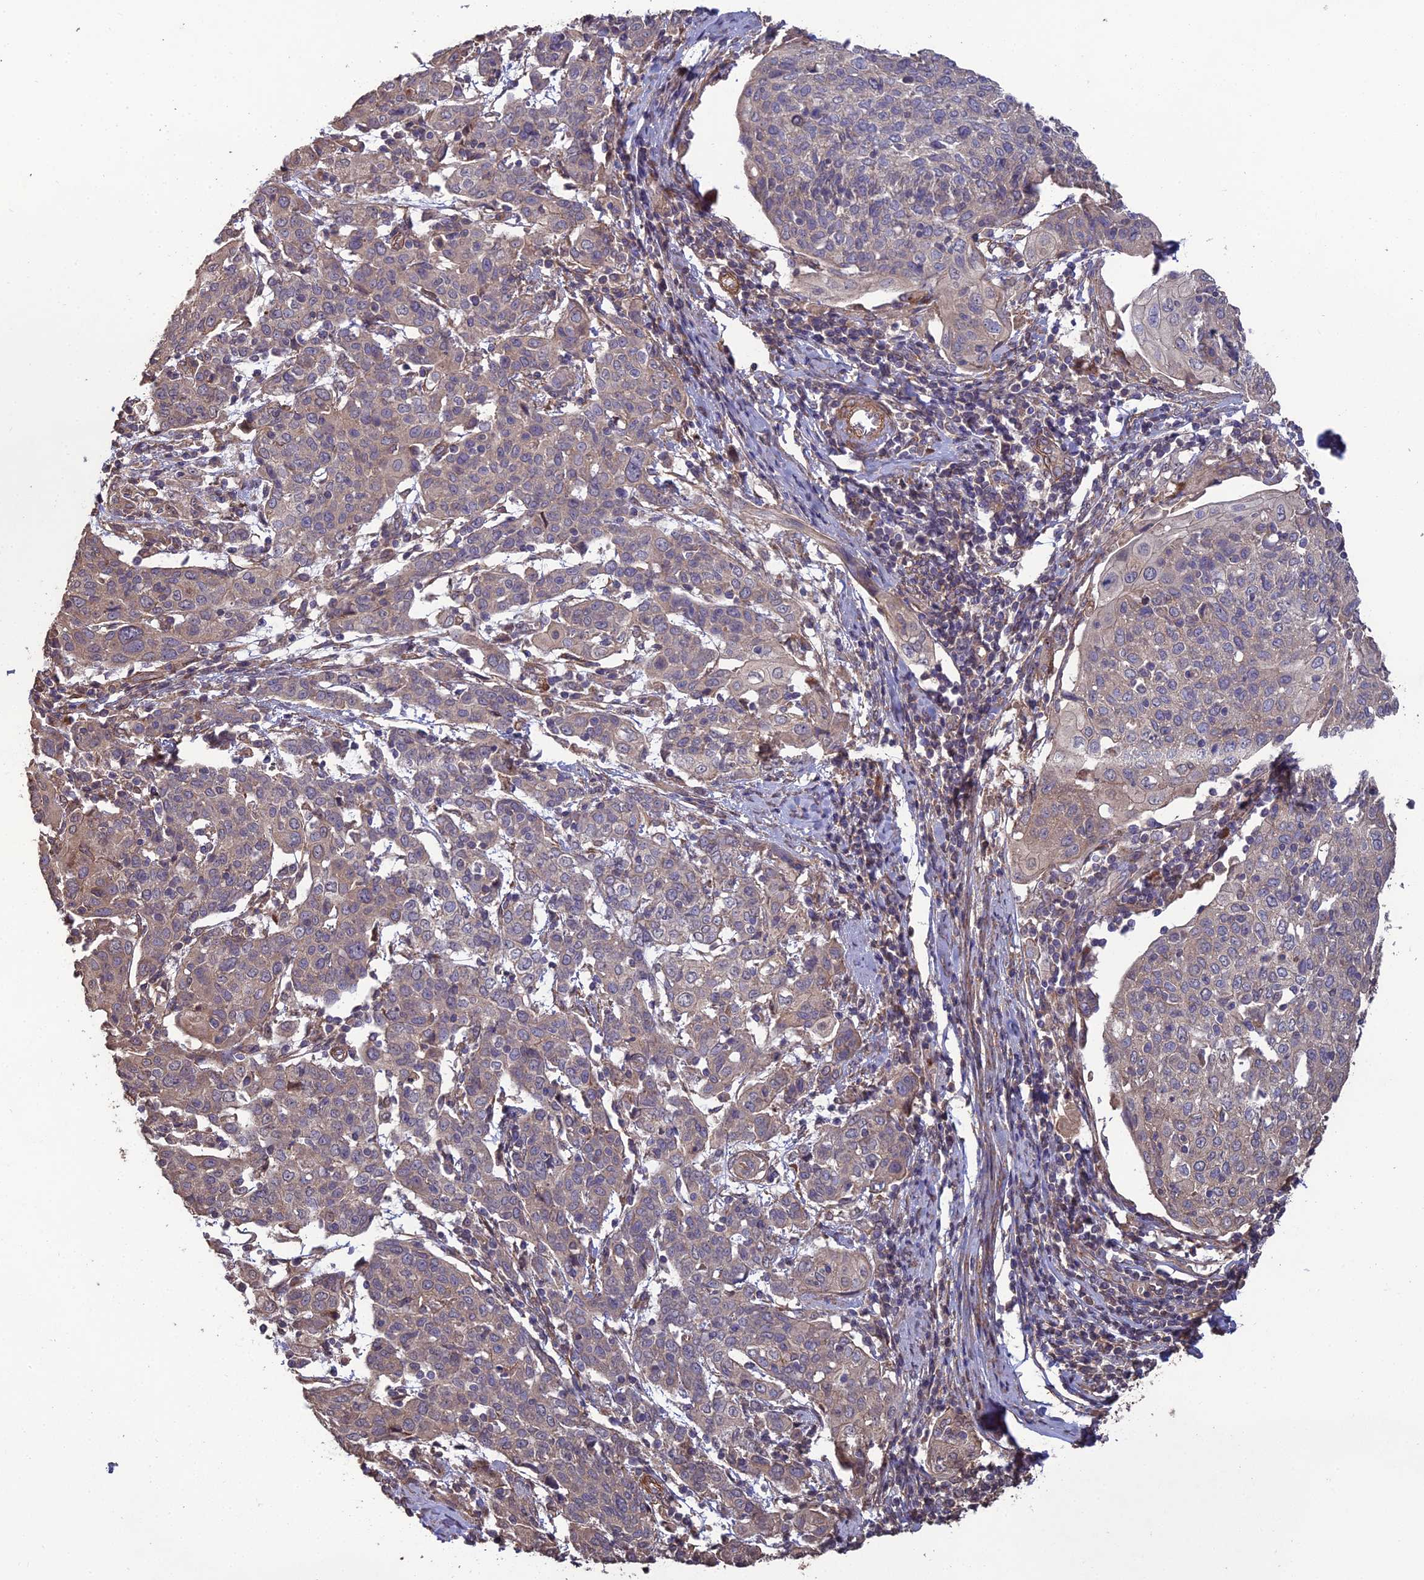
{"staining": {"intensity": "weak", "quantity": "25%-75%", "location": "cytoplasmic/membranous"}, "tissue": "cervical cancer", "cell_type": "Tumor cells", "image_type": "cancer", "snomed": [{"axis": "morphology", "description": "Squamous cell carcinoma, NOS"}, {"axis": "topography", "description": "Cervix"}], "caption": "High-magnification brightfield microscopy of cervical cancer (squamous cell carcinoma) stained with DAB (3,3'-diaminobenzidine) (brown) and counterstained with hematoxylin (blue). tumor cells exhibit weak cytoplasmic/membranous expression is identified in approximately25%-75% of cells. (DAB IHC with brightfield microscopy, high magnification).", "gene": "ATP6V0A2", "patient": {"sex": "female", "age": 67}}